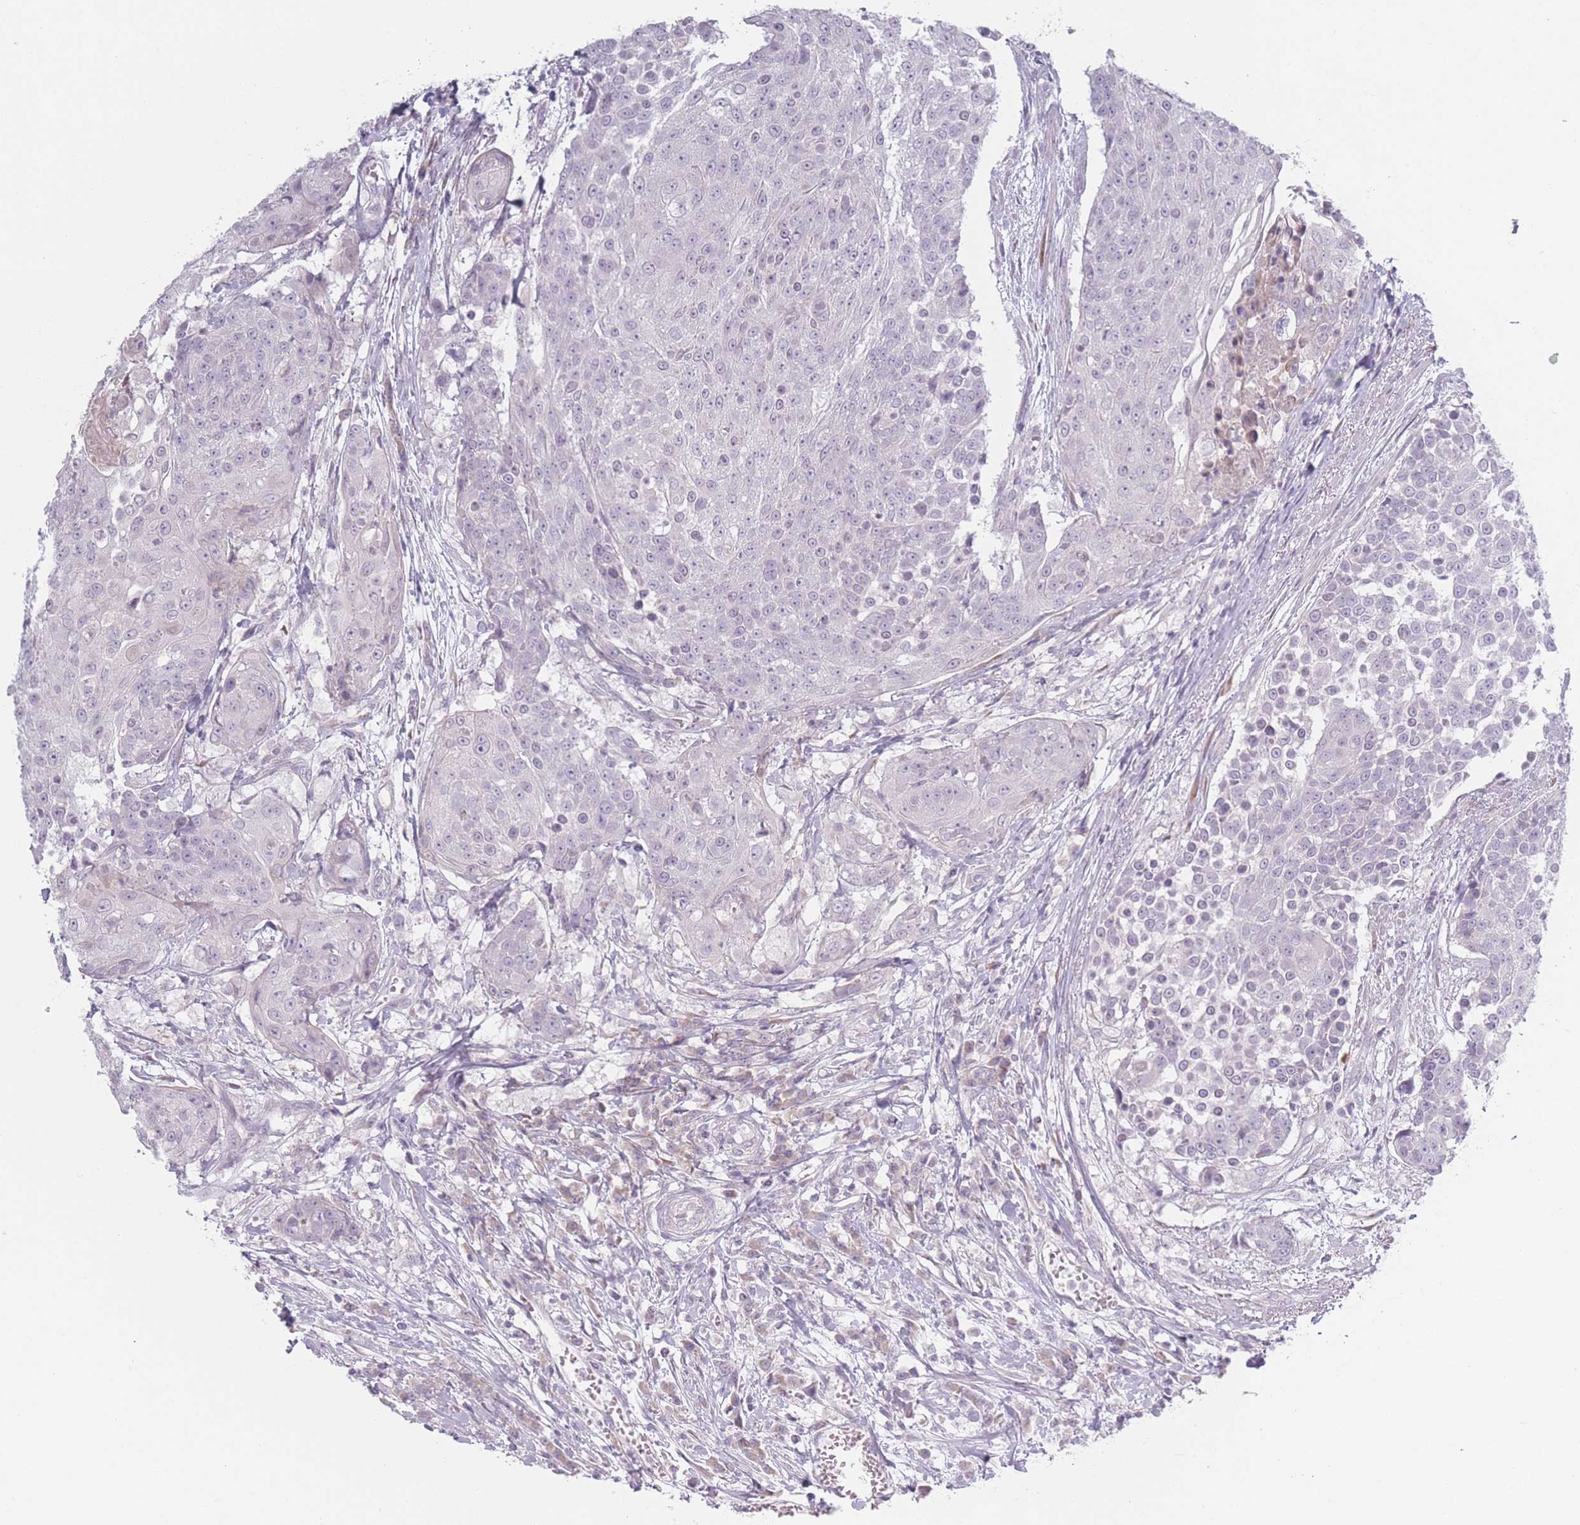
{"staining": {"intensity": "negative", "quantity": "none", "location": "none"}, "tissue": "urothelial cancer", "cell_type": "Tumor cells", "image_type": "cancer", "snomed": [{"axis": "morphology", "description": "Urothelial carcinoma, High grade"}, {"axis": "topography", "description": "Urinary bladder"}], "caption": "Tumor cells are negative for brown protein staining in urothelial carcinoma (high-grade). The staining is performed using DAB brown chromogen with nuclei counter-stained in using hematoxylin.", "gene": "RASL10B", "patient": {"sex": "female", "age": 63}}